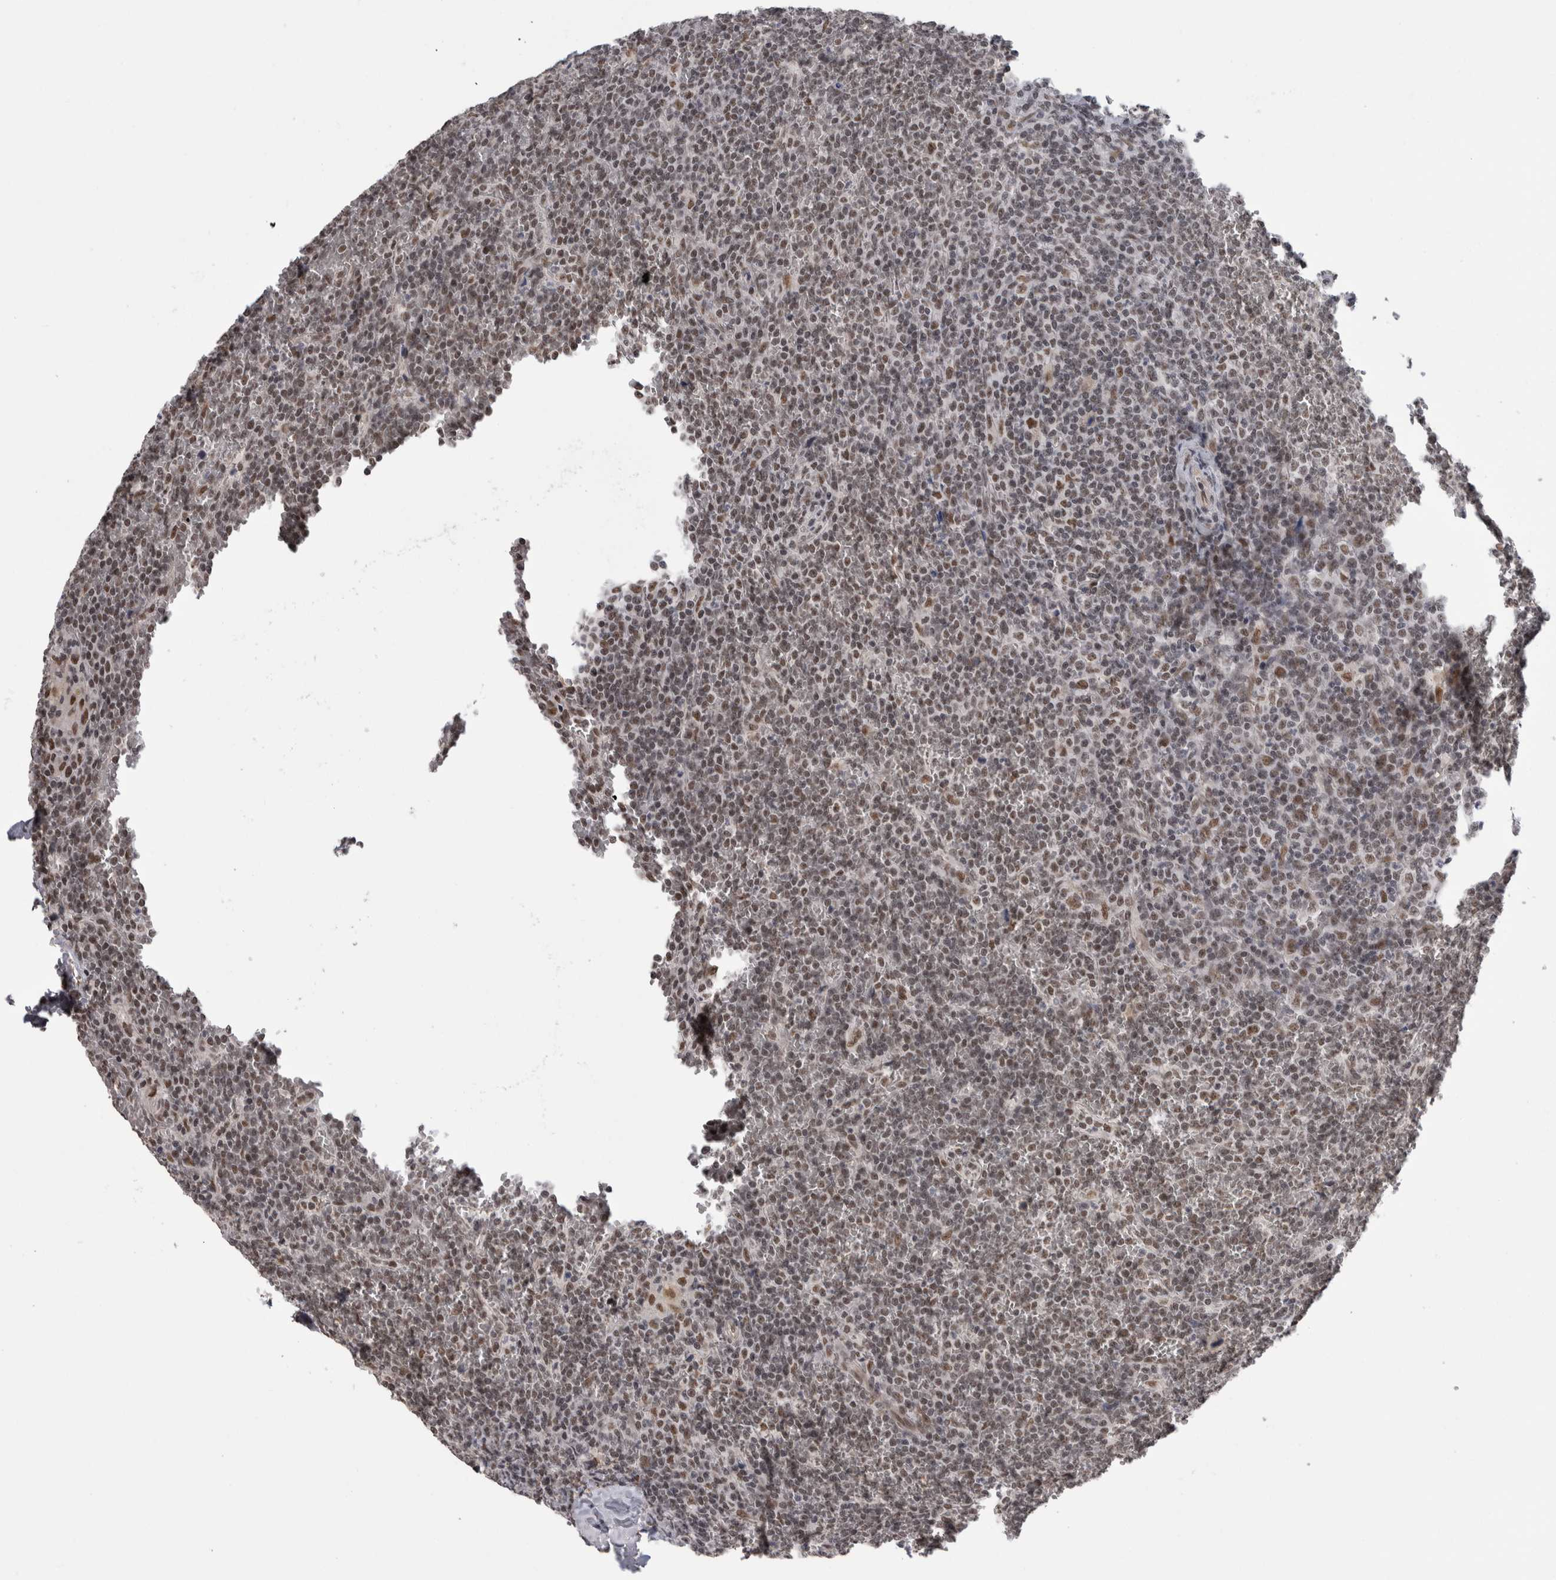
{"staining": {"intensity": "weak", "quantity": "25%-75%", "location": "nuclear"}, "tissue": "lymphoma", "cell_type": "Tumor cells", "image_type": "cancer", "snomed": [{"axis": "morphology", "description": "Malignant lymphoma, non-Hodgkin's type, Low grade"}, {"axis": "topography", "description": "Spleen"}], "caption": "Immunohistochemistry (IHC) photomicrograph of neoplastic tissue: lymphoma stained using immunohistochemistry (IHC) shows low levels of weak protein expression localized specifically in the nuclear of tumor cells, appearing as a nuclear brown color.", "gene": "CPSF2", "patient": {"sex": "female", "age": 19}}